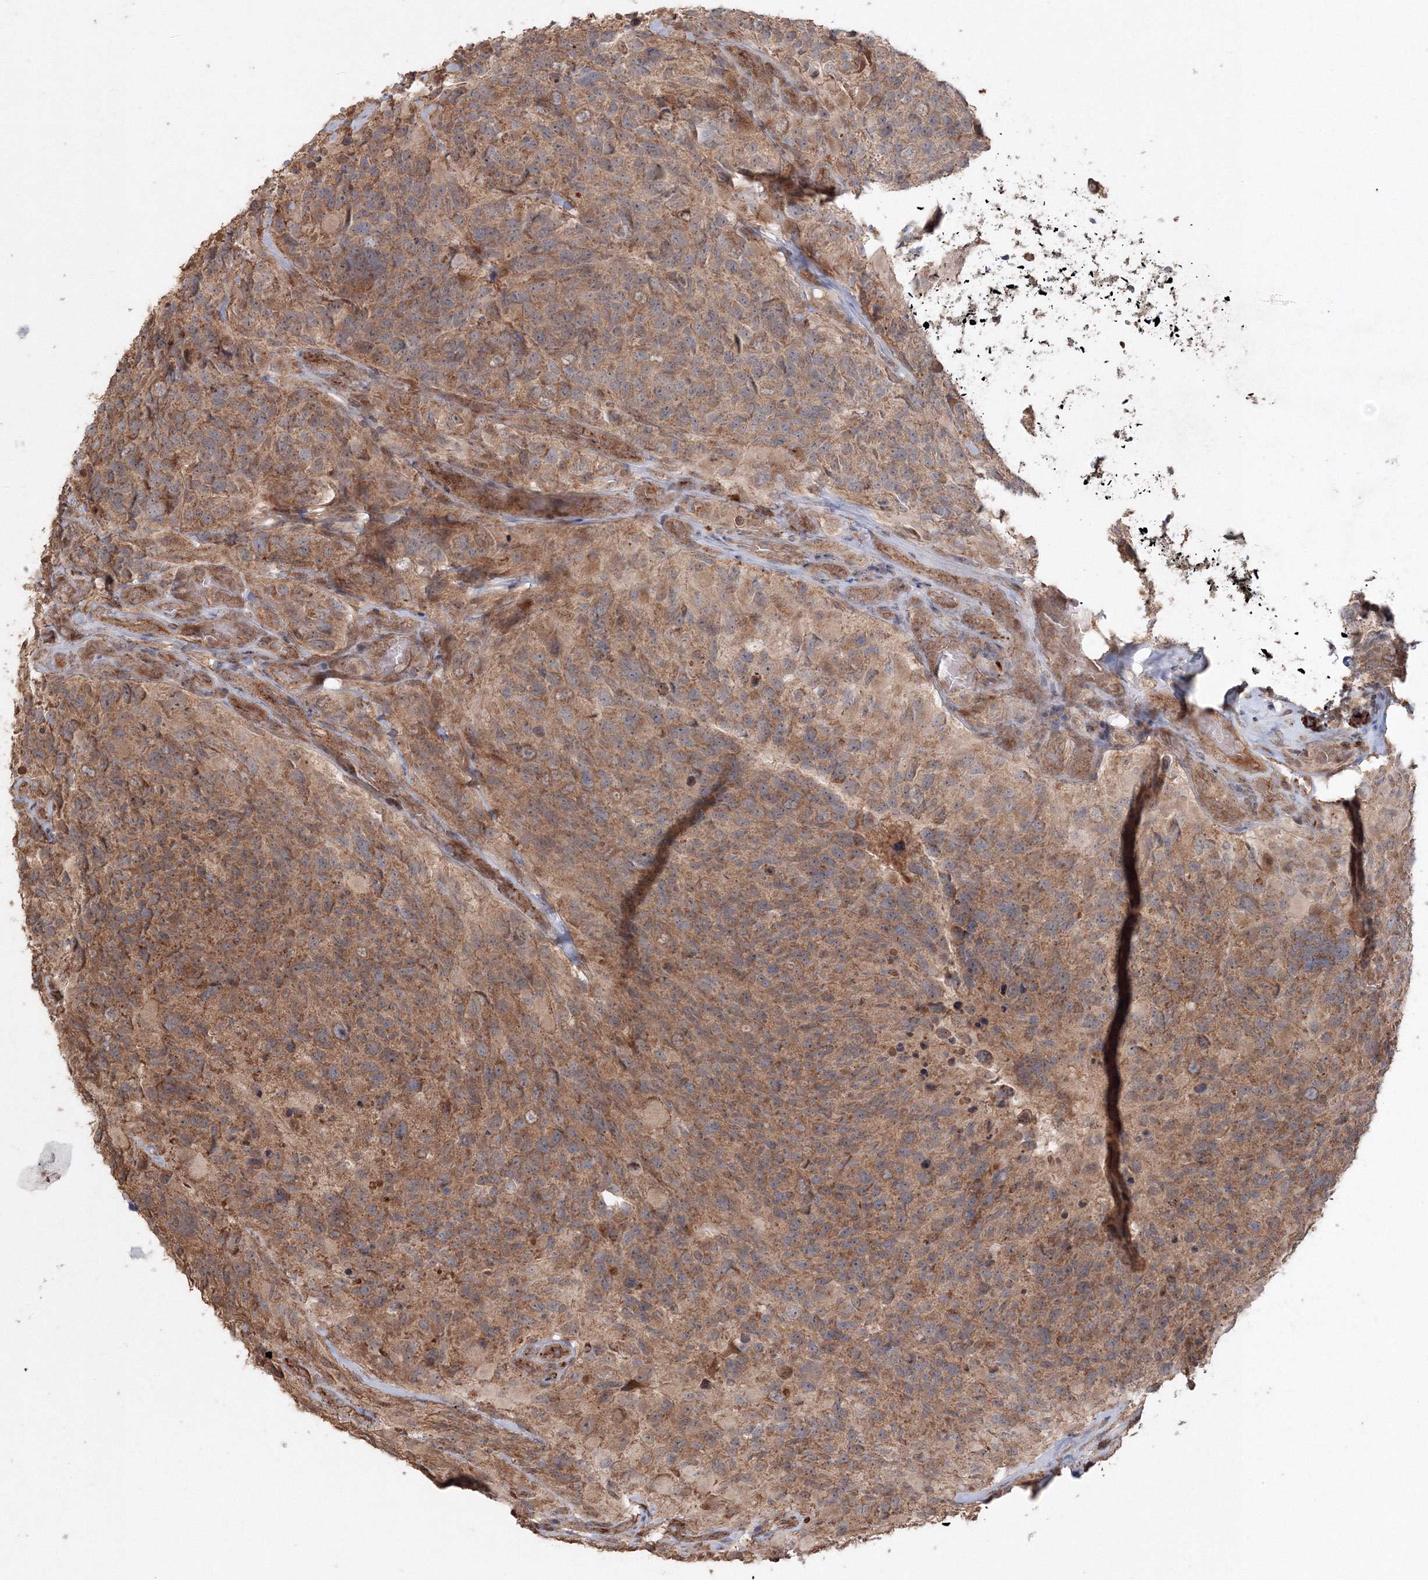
{"staining": {"intensity": "weak", "quantity": "25%-75%", "location": "cytoplasmic/membranous"}, "tissue": "glioma", "cell_type": "Tumor cells", "image_type": "cancer", "snomed": [{"axis": "morphology", "description": "Glioma, malignant, High grade"}, {"axis": "topography", "description": "Brain"}], "caption": "IHC micrograph of human glioma stained for a protein (brown), which reveals low levels of weak cytoplasmic/membranous staining in about 25%-75% of tumor cells.", "gene": "ANAPC16", "patient": {"sex": "male", "age": 69}}